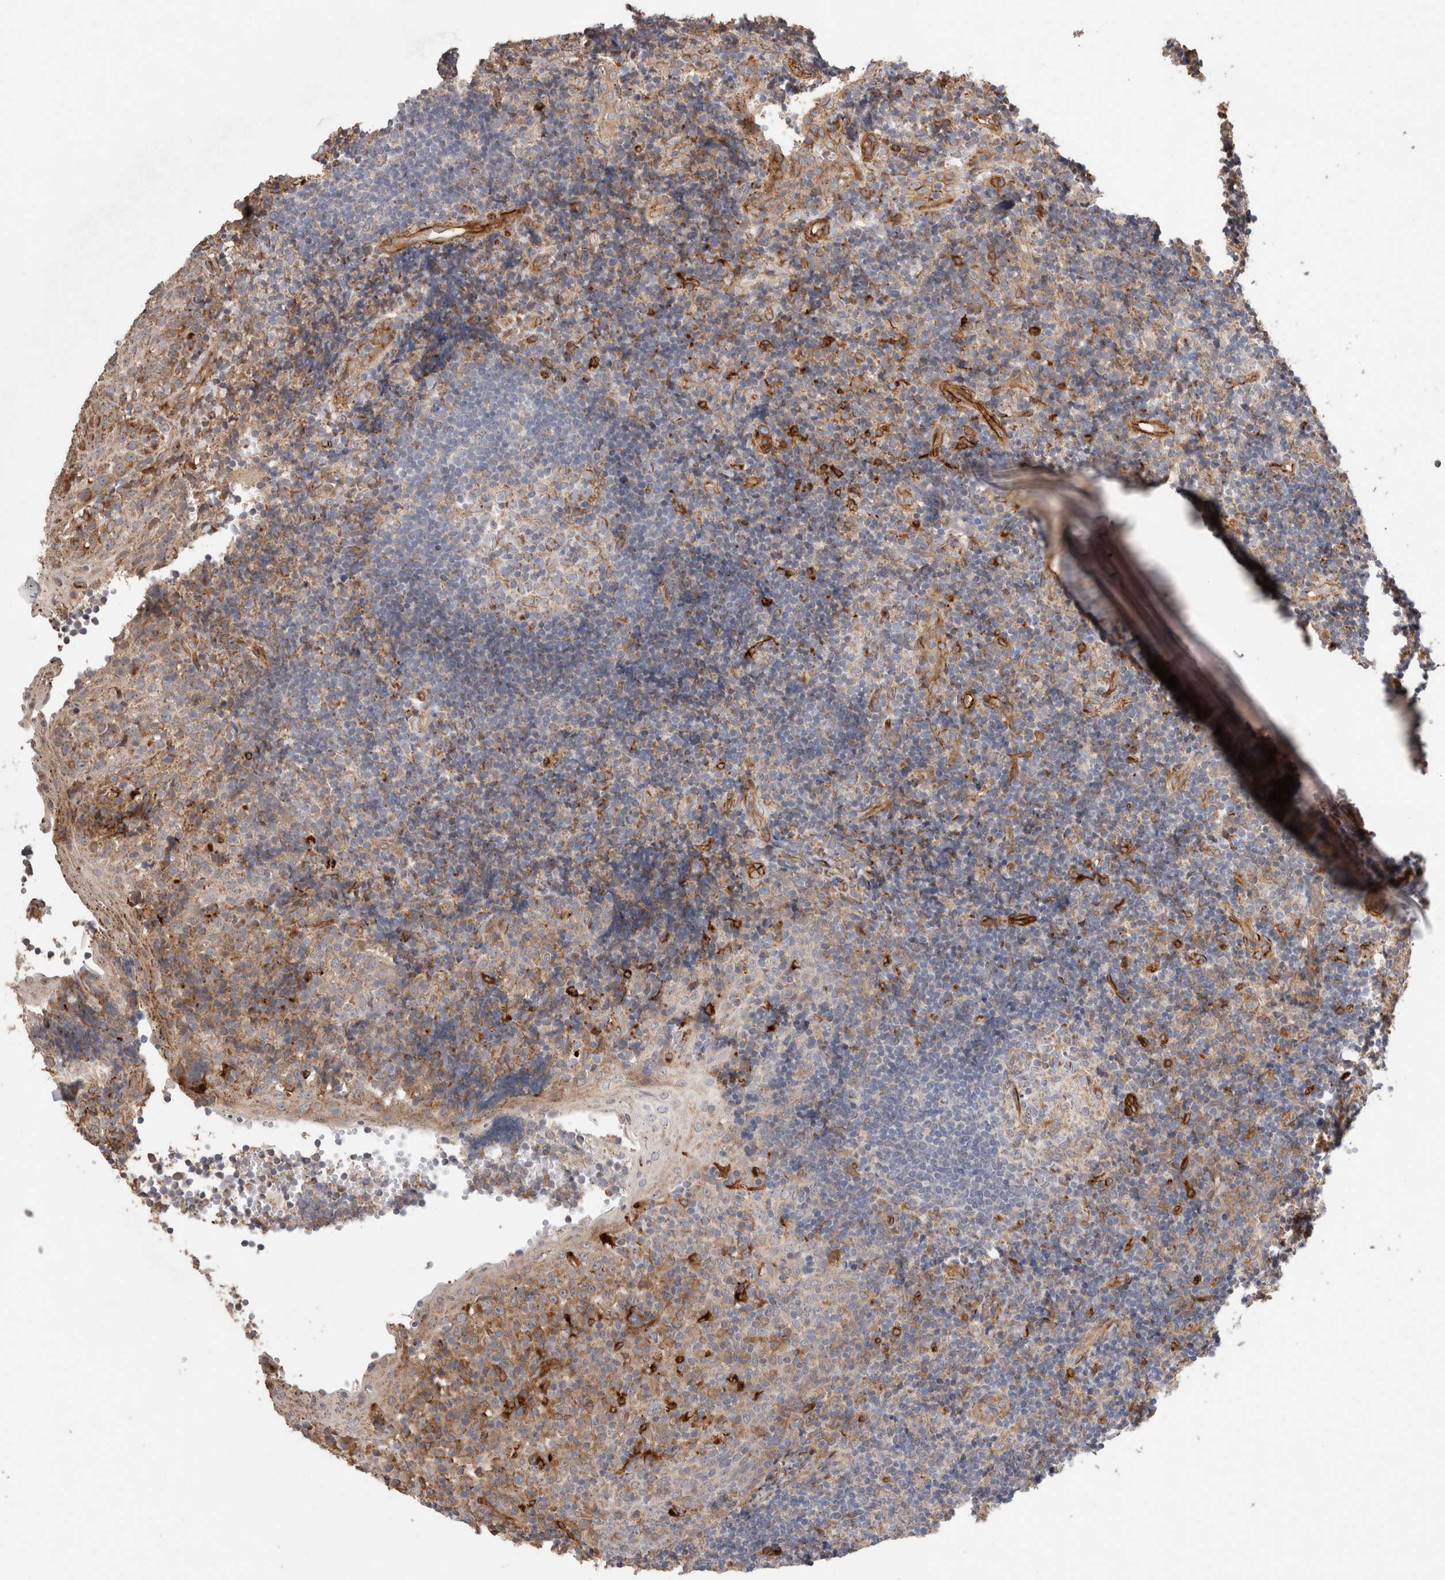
{"staining": {"intensity": "weak", "quantity": ">75%", "location": "cytoplasmic/membranous"}, "tissue": "tonsil", "cell_type": "Germinal center cells", "image_type": "normal", "snomed": [{"axis": "morphology", "description": "Normal tissue, NOS"}, {"axis": "topography", "description": "Tonsil"}], "caption": "Immunohistochemistry (IHC) (DAB) staining of benign tonsil exhibits weak cytoplasmic/membranous protein positivity in approximately >75% of germinal center cells.", "gene": "RAB32", "patient": {"sex": "female", "age": 40}}